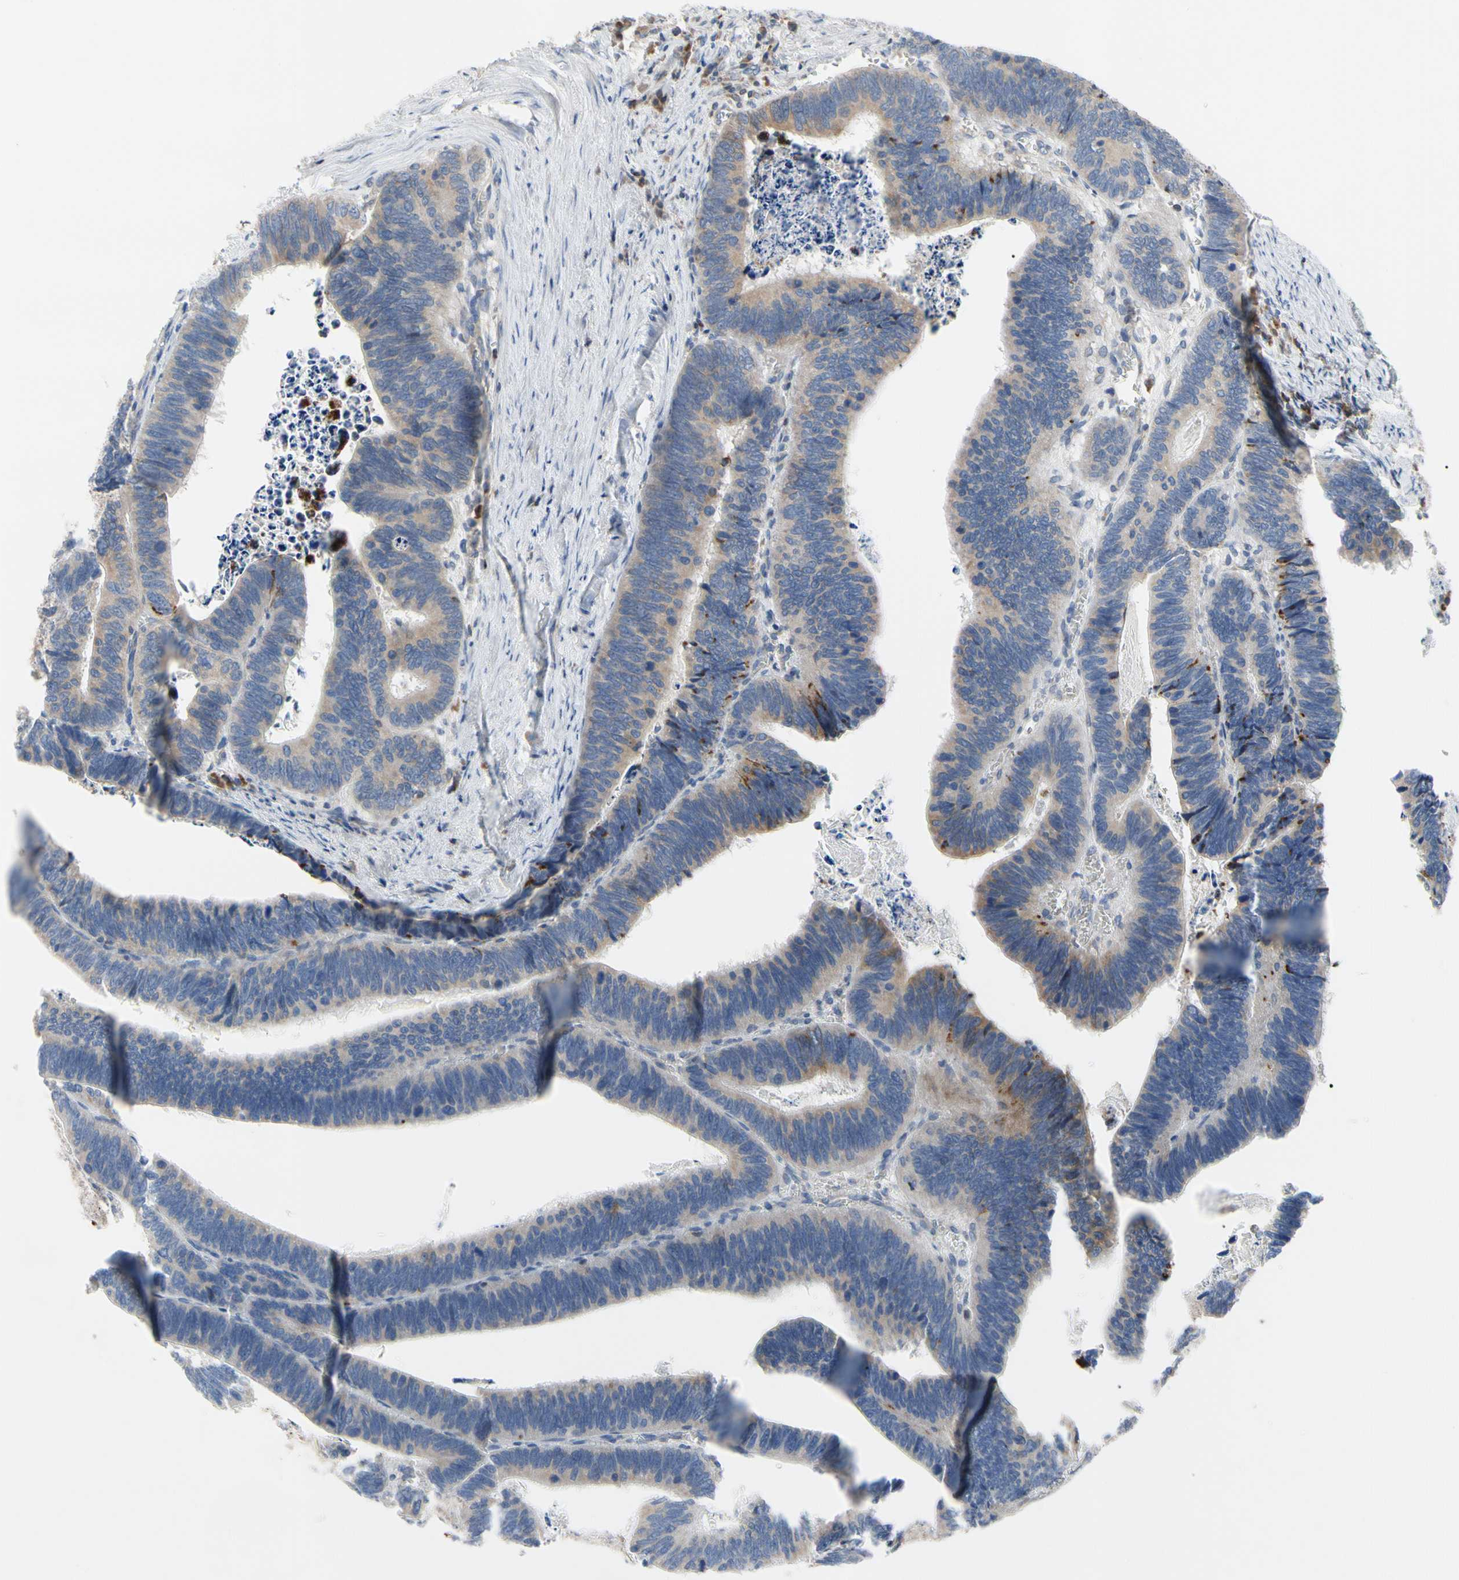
{"staining": {"intensity": "weak", "quantity": "25%-75%", "location": "cytoplasmic/membranous"}, "tissue": "colorectal cancer", "cell_type": "Tumor cells", "image_type": "cancer", "snomed": [{"axis": "morphology", "description": "Adenocarcinoma, NOS"}, {"axis": "topography", "description": "Colon"}], "caption": "Immunohistochemical staining of colorectal cancer (adenocarcinoma) demonstrates low levels of weak cytoplasmic/membranous protein staining in approximately 25%-75% of tumor cells.", "gene": "MCL1", "patient": {"sex": "male", "age": 72}}